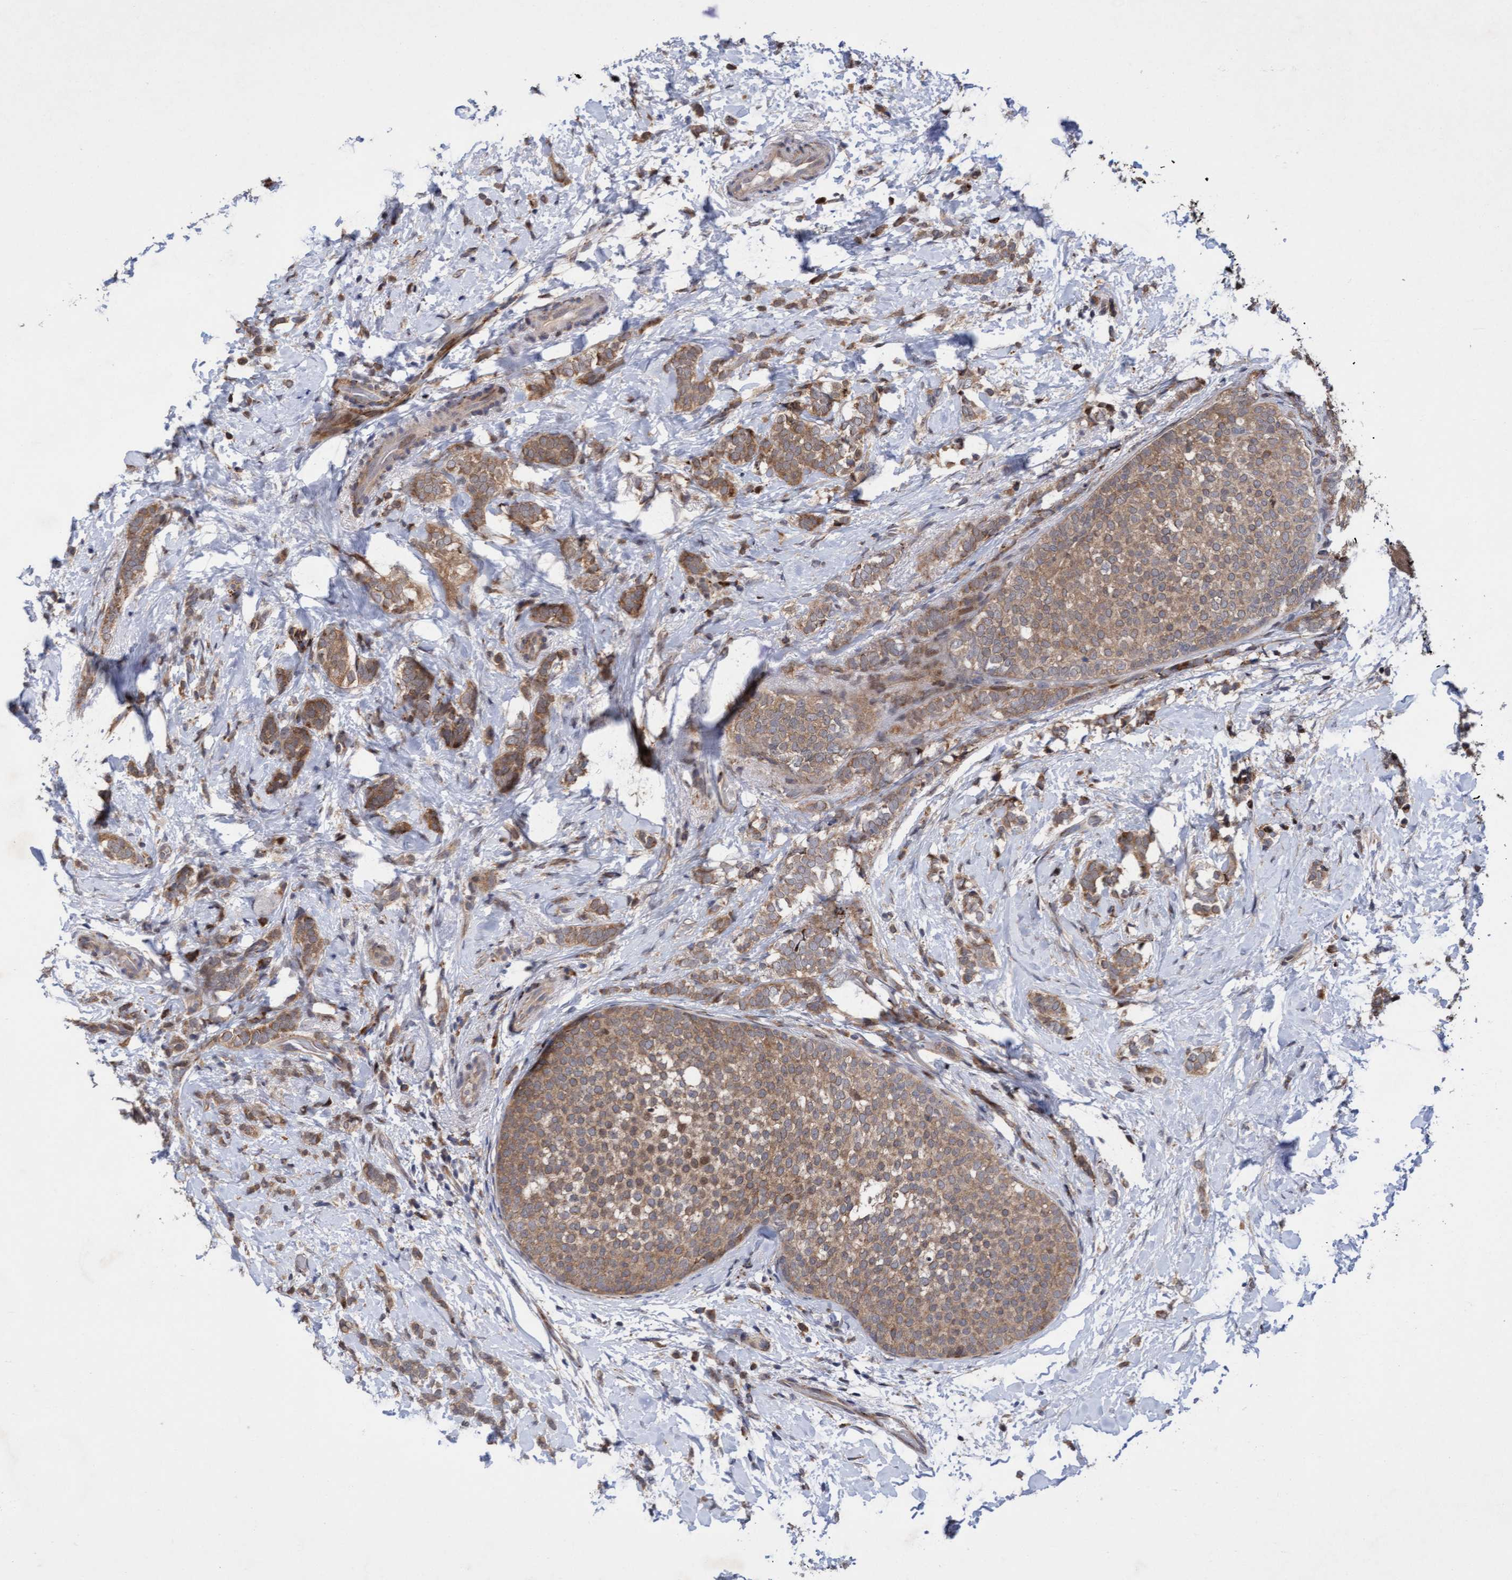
{"staining": {"intensity": "moderate", "quantity": ">75%", "location": "cytoplasmic/membranous"}, "tissue": "breast cancer", "cell_type": "Tumor cells", "image_type": "cancer", "snomed": [{"axis": "morphology", "description": "Lobular carcinoma"}, {"axis": "topography", "description": "Breast"}], "caption": "Tumor cells demonstrate medium levels of moderate cytoplasmic/membranous staining in approximately >75% of cells in human breast cancer.", "gene": "TANC2", "patient": {"sex": "female", "age": 50}}